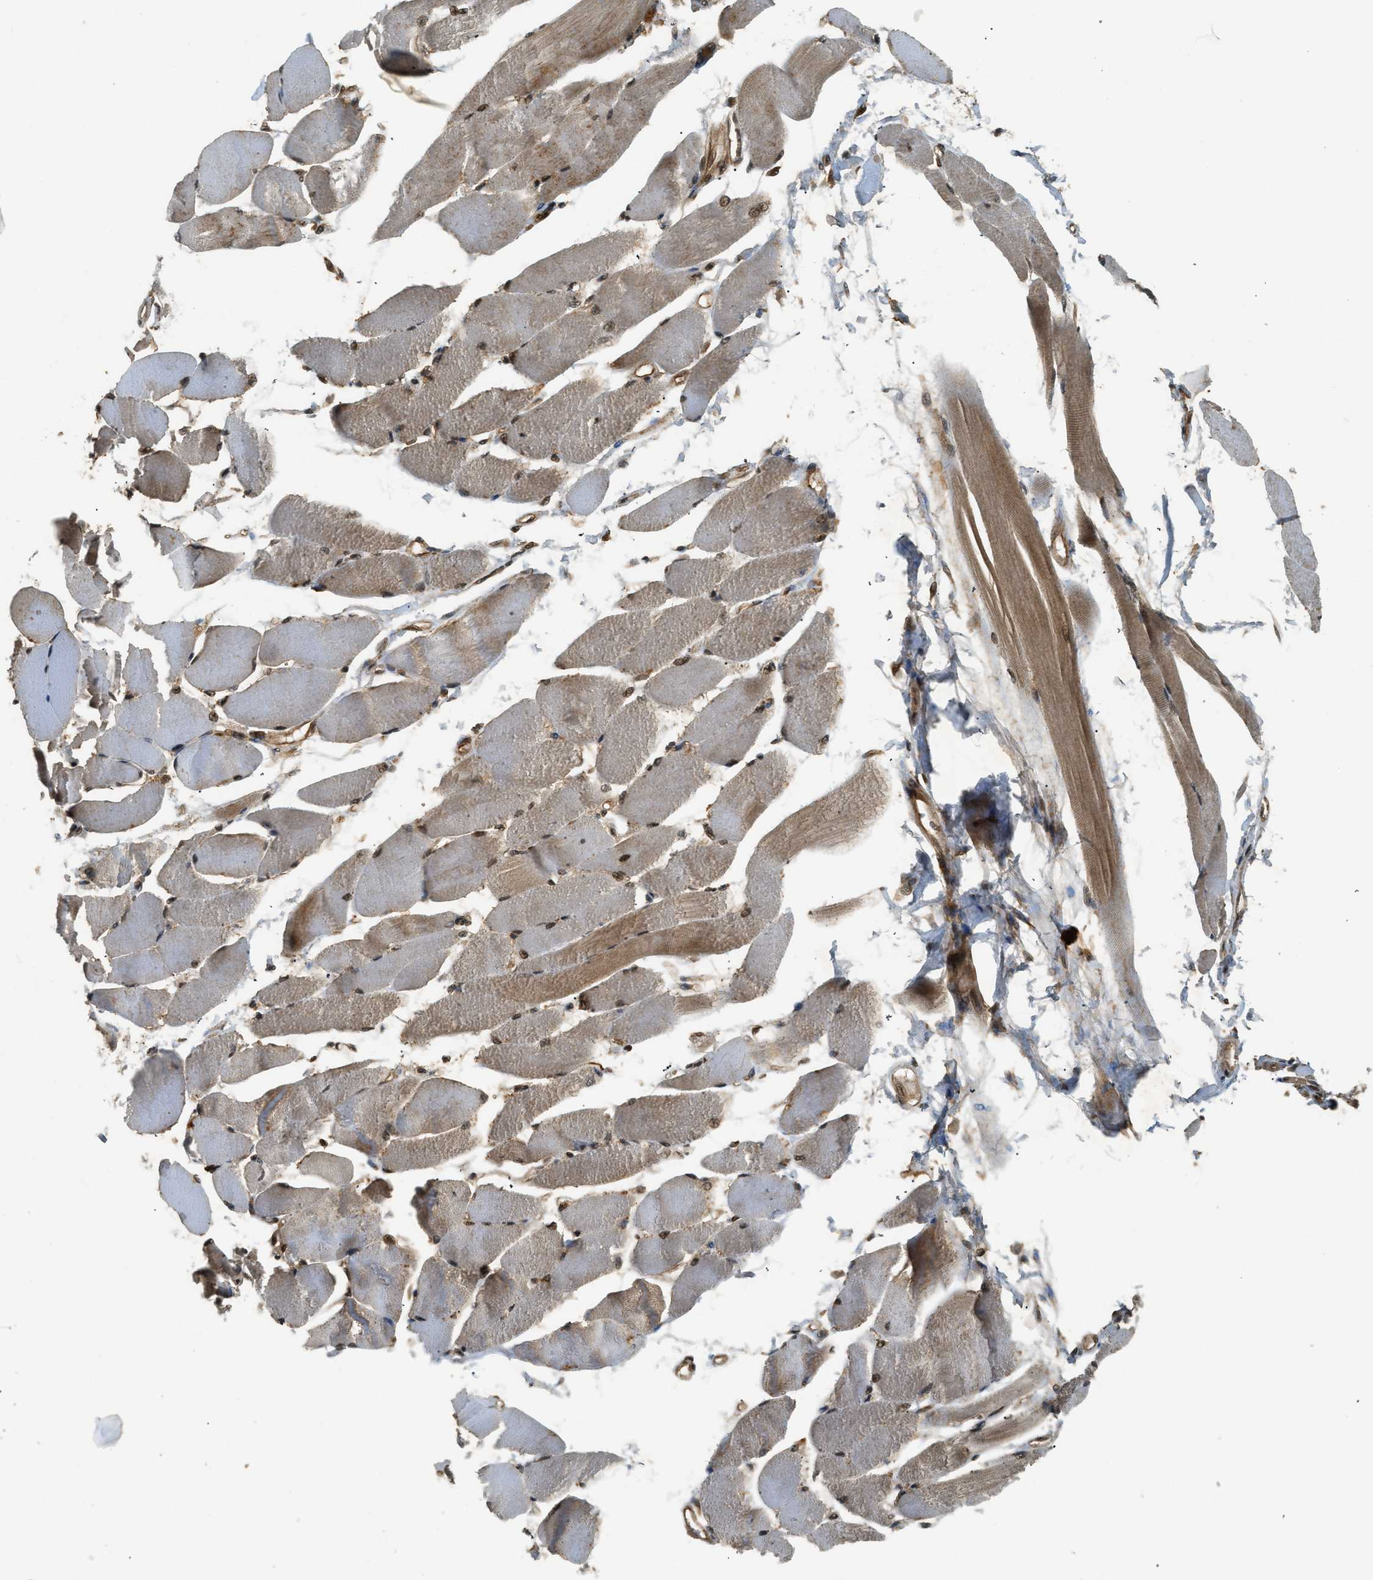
{"staining": {"intensity": "moderate", "quantity": ">75%", "location": "cytoplasmic/membranous,nuclear"}, "tissue": "skeletal muscle", "cell_type": "Myocytes", "image_type": "normal", "snomed": [{"axis": "morphology", "description": "Normal tissue, NOS"}, {"axis": "topography", "description": "Skeletal muscle"}, {"axis": "topography", "description": "Peripheral nerve tissue"}], "caption": "Moderate cytoplasmic/membranous,nuclear protein staining is seen in about >75% of myocytes in skeletal muscle.", "gene": "EIF2AK3", "patient": {"sex": "female", "age": 84}}